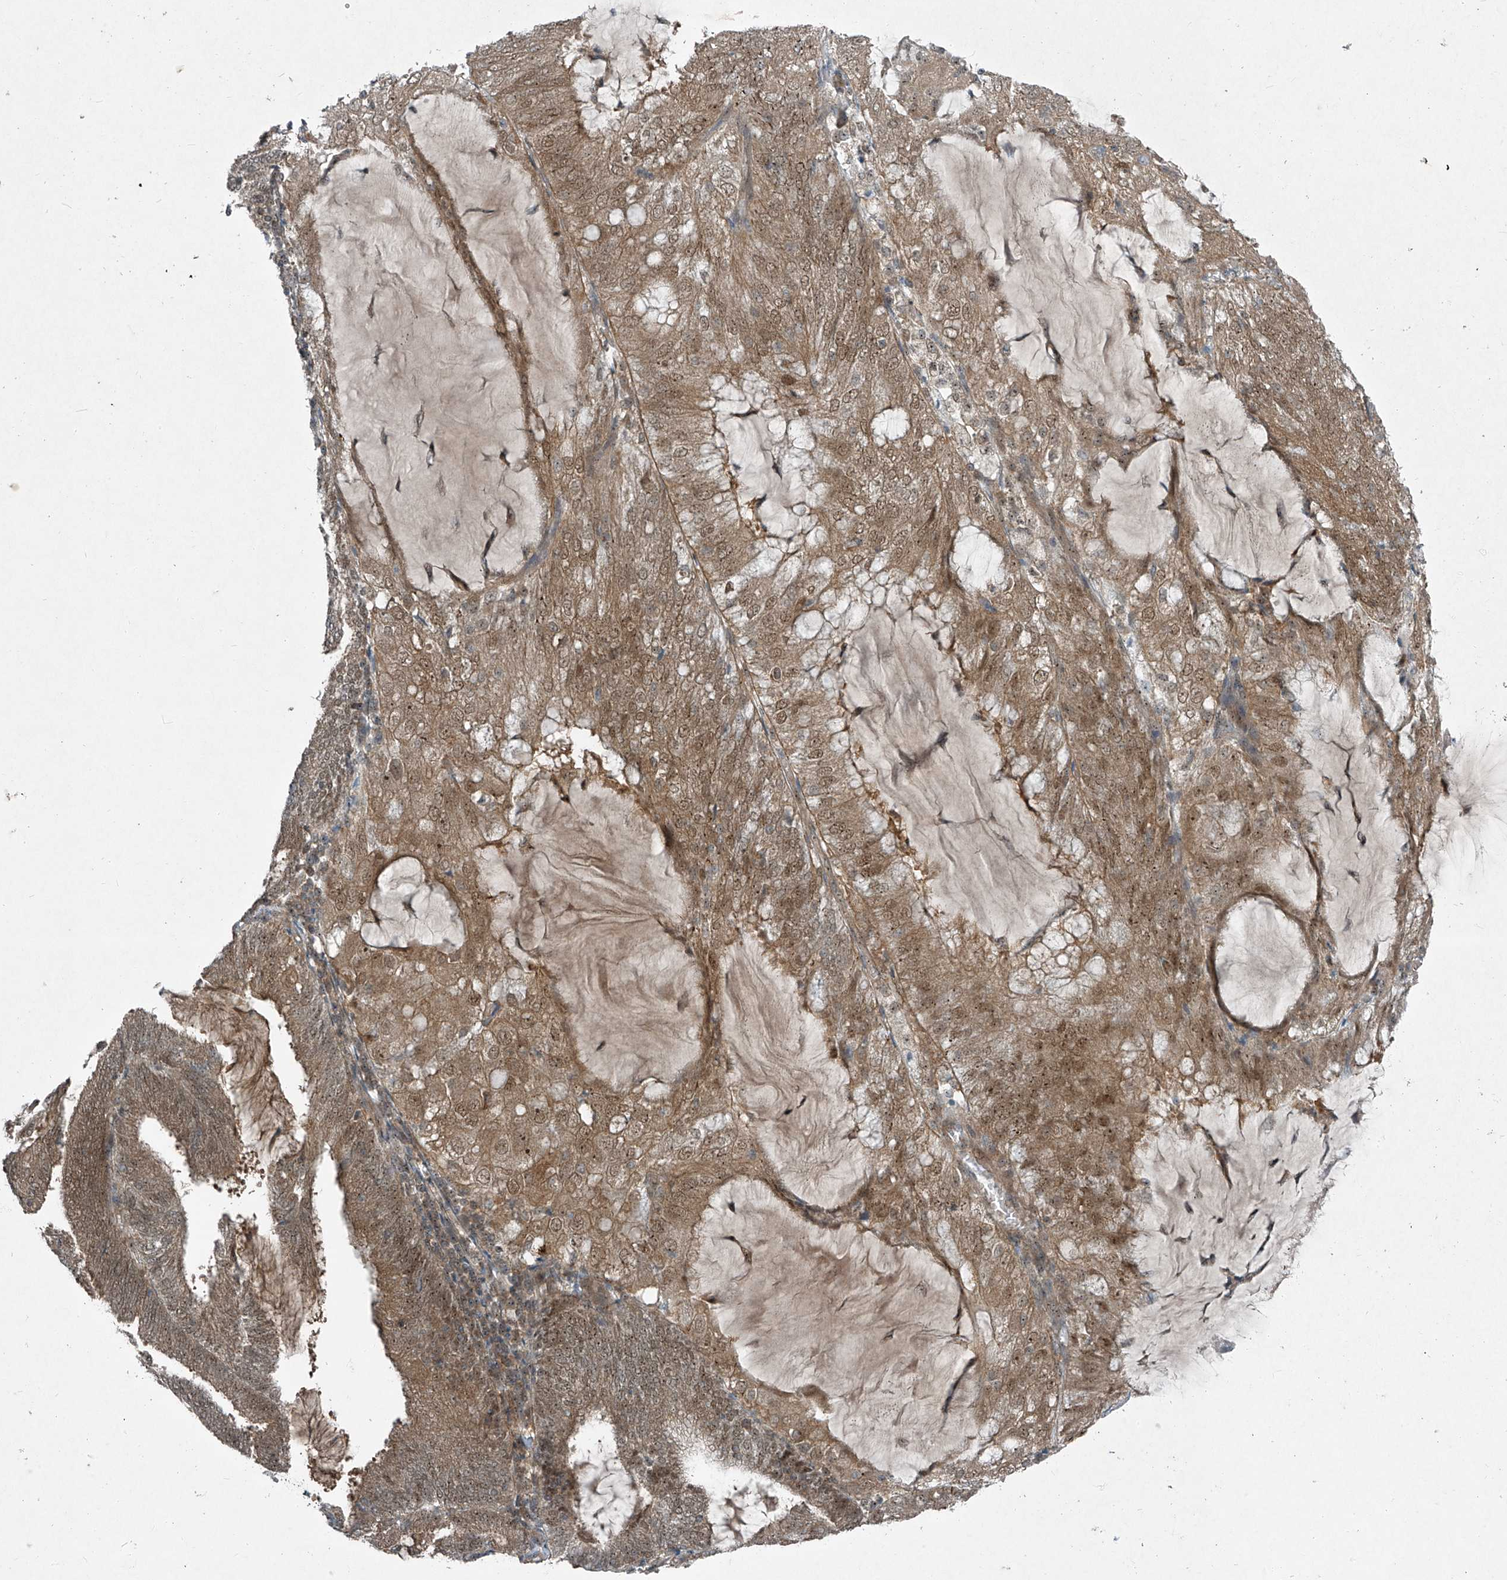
{"staining": {"intensity": "moderate", "quantity": ">75%", "location": "cytoplasmic/membranous,nuclear"}, "tissue": "endometrial cancer", "cell_type": "Tumor cells", "image_type": "cancer", "snomed": [{"axis": "morphology", "description": "Adenocarcinoma, NOS"}, {"axis": "topography", "description": "Endometrium"}], "caption": "A histopathology image showing moderate cytoplasmic/membranous and nuclear staining in approximately >75% of tumor cells in adenocarcinoma (endometrial), as visualized by brown immunohistochemical staining.", "gene": "PPCS", "patient": {"sex": "female", "age": 81}}